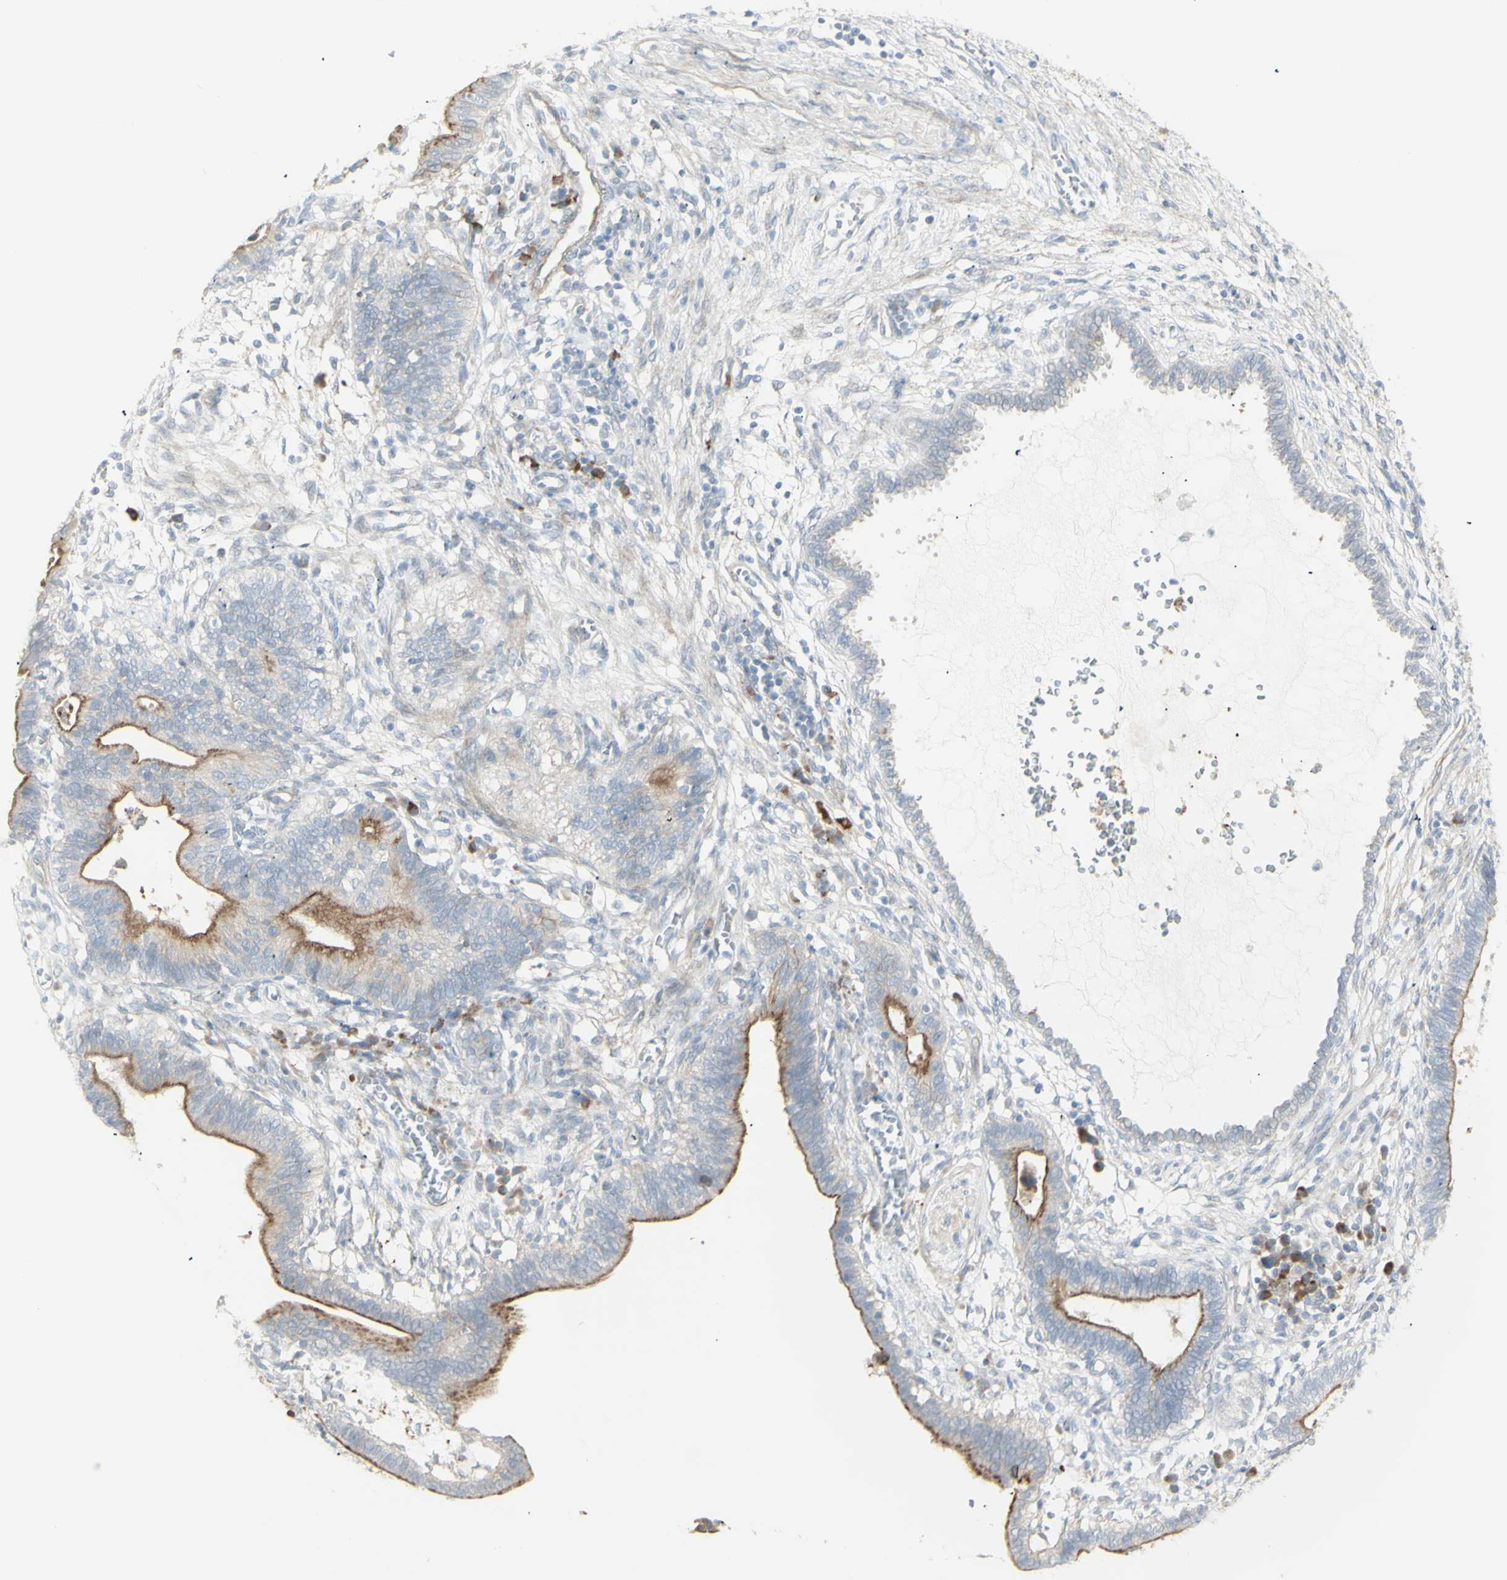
{"staining": {"intensity": "moderate", "quantity": "25%-75%", "location": "cytoplasmic/membranous"}, "tissue": "cervical cancer", "cell_type": "Tumor cells", "image_type": "cancer", "snomed": [{"axis": "morphology", "description": "Adenocarcinoma, NOS"}, {"axis": "topography", "description": "Cervix"}], "caption": "There is medium levels of moderate cytoplasmic/membranous staining in tumor cells of adenocarcinoma (cervical), as demonstrated by immunohistochemical staining (brown color).", "gene": "NDST4", "patient": {"sex": "female", "age": 44}}